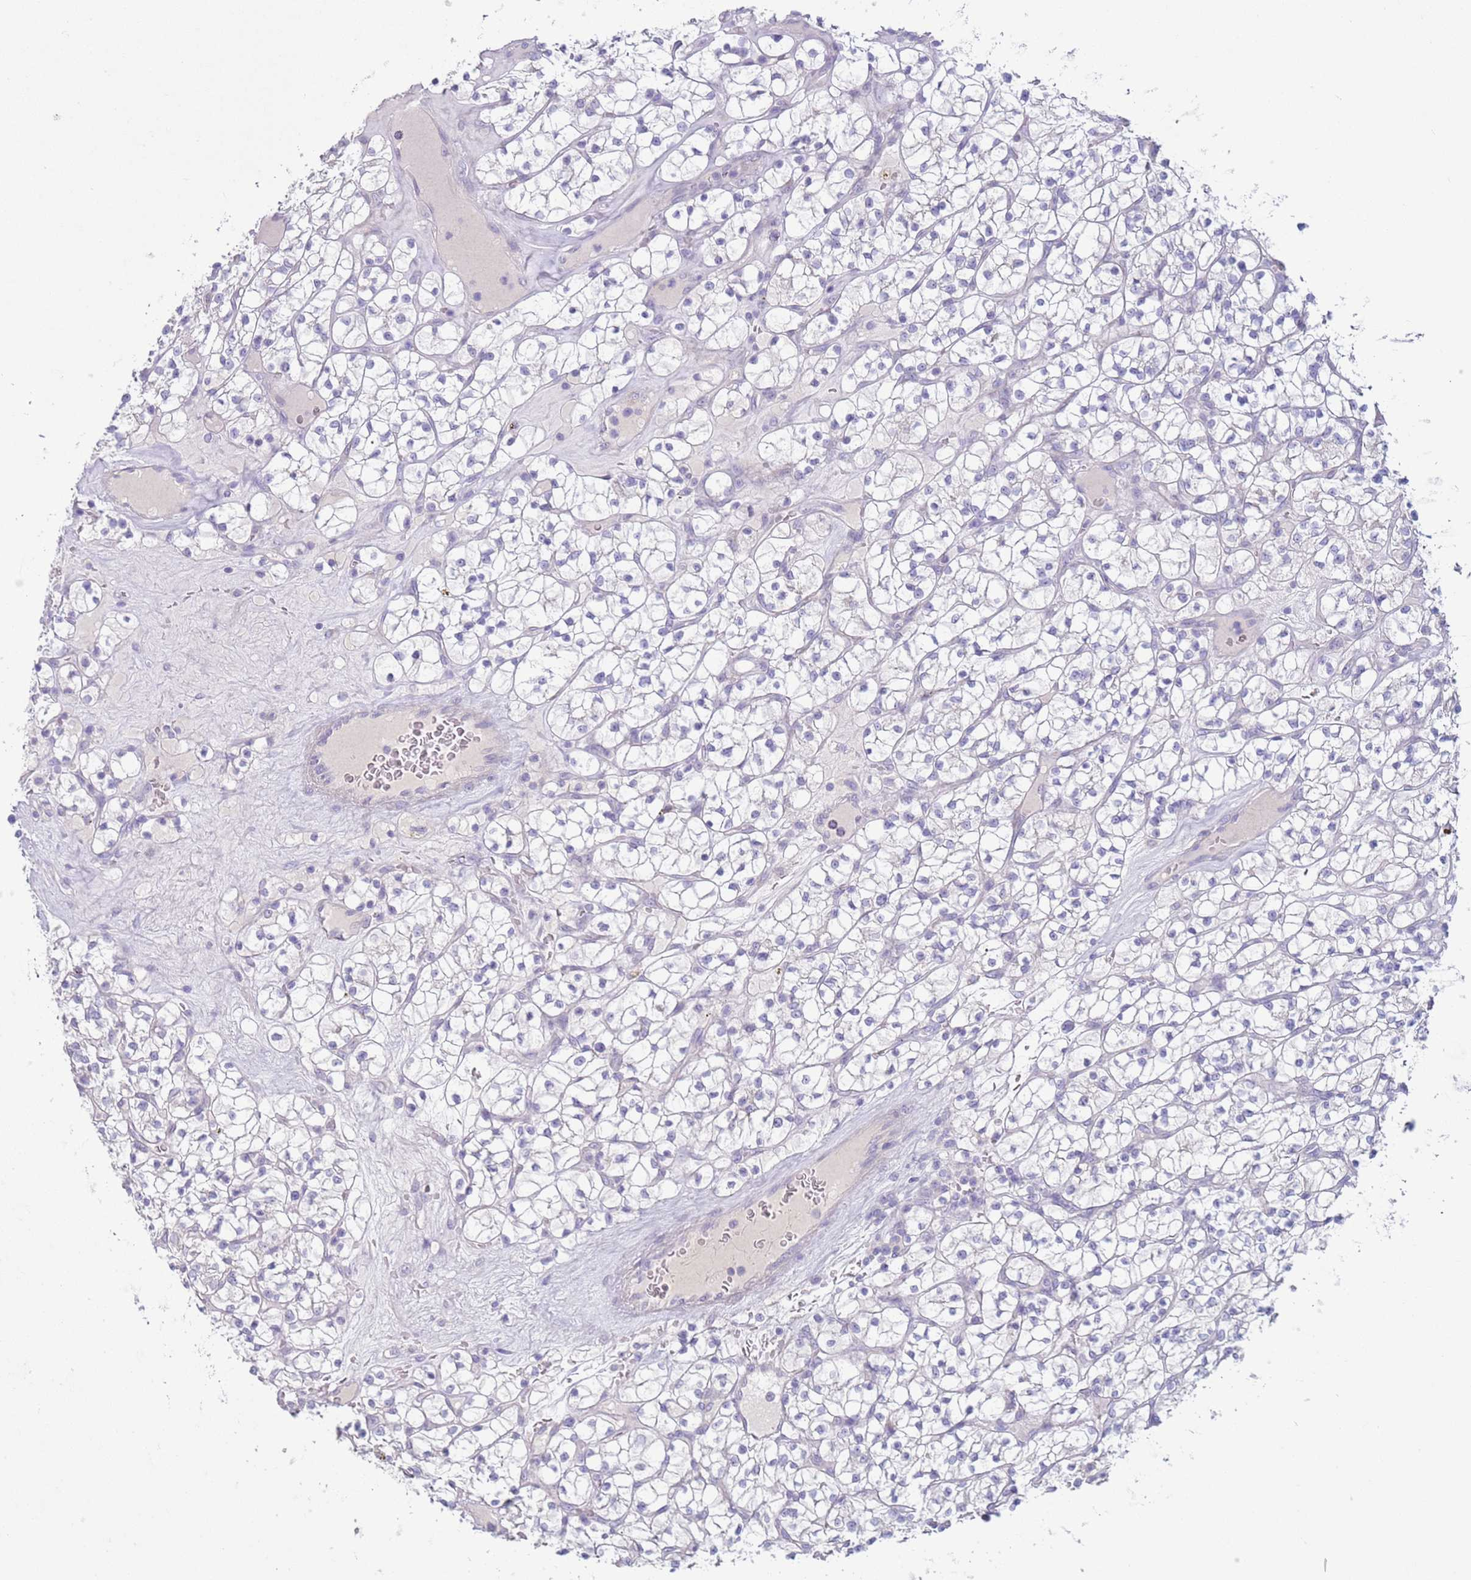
{"staining": {"intensity": "negative", "quantity": "none", "location": "none"}, "tissue": "renal cancer", "cell_type": "Tumor cells", "image_type": "cancer", "snomed": [{"axis": "morphology", "description": "Adenocarcinoma, NOS"}, {"axis": "topography", "description": "Kidney"}], "caption": "Immunohistochemistry micrograph of human renal adenocarcinoma stained for a protein (brown), which shows no staining in tumor cells.", "gene": "NPAP1", "patient": {"sex": "female", "age": 64}}